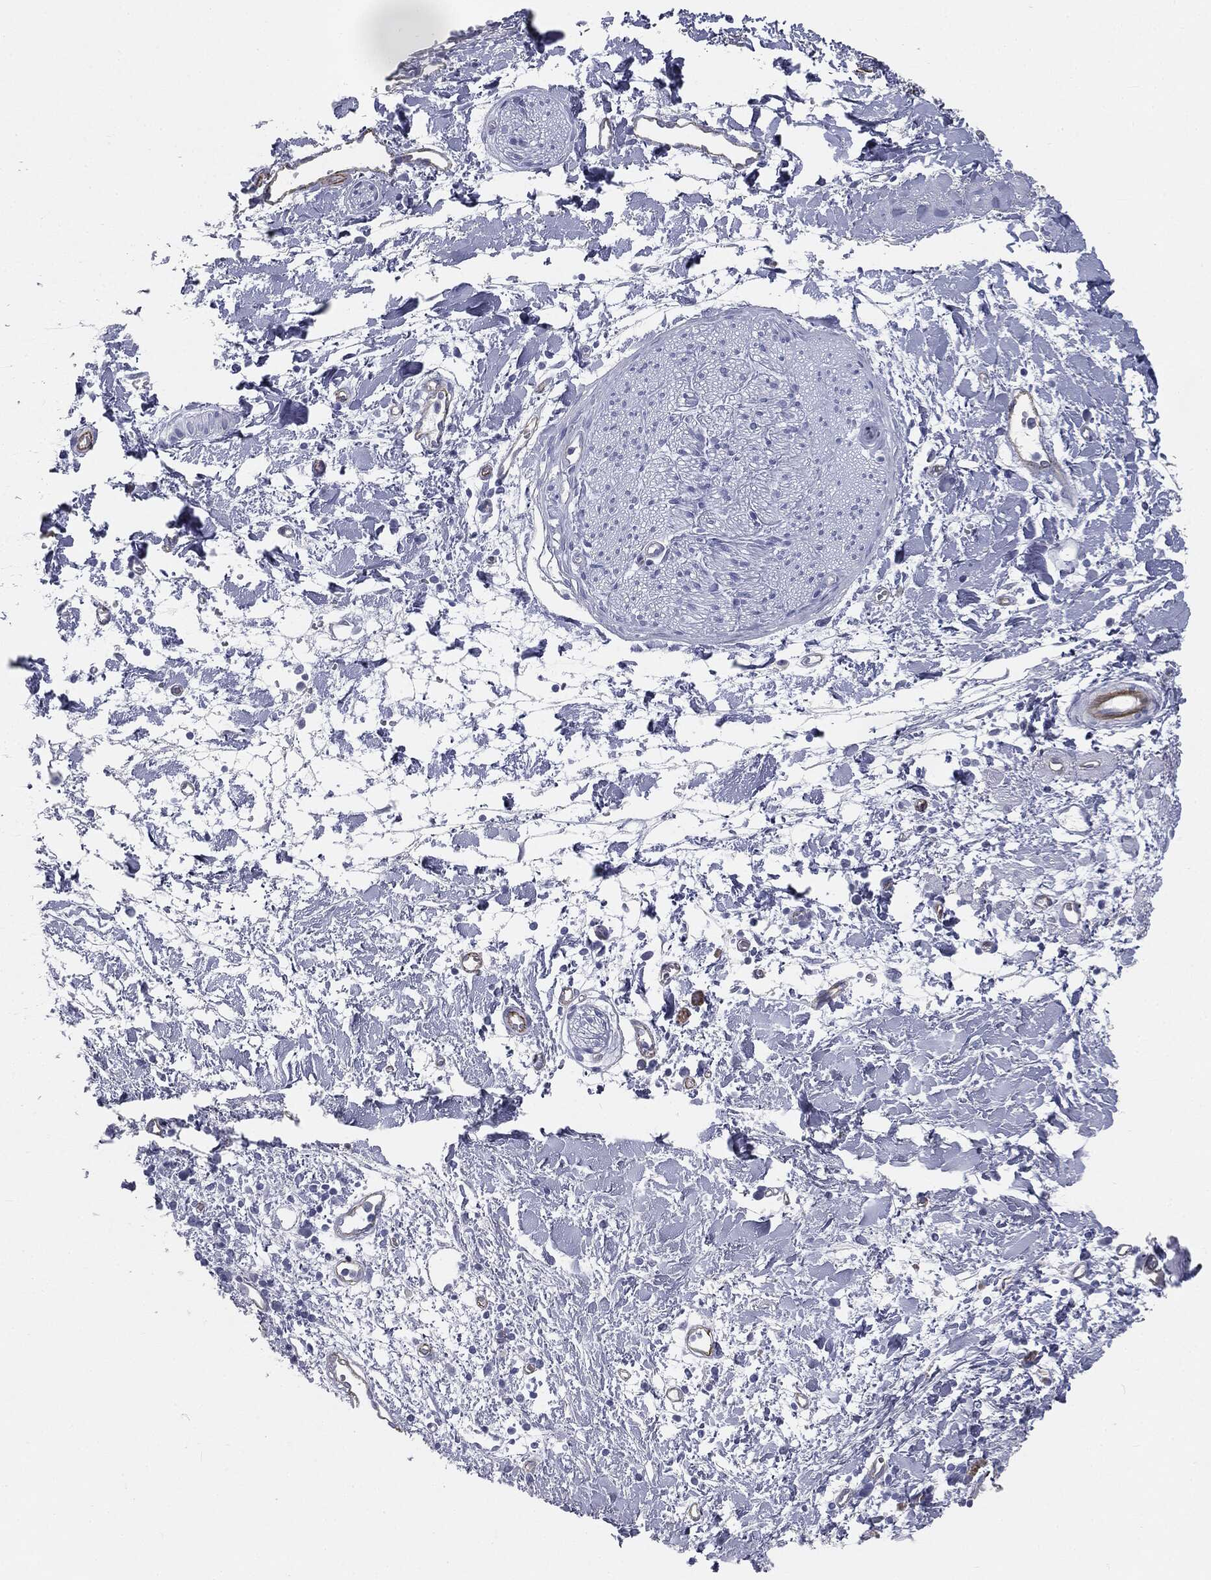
{"staining": {"intensity": "negative", "quantity": "none", "location": "none"}, "tissue": "soft tissue", "cell_type": "Fibroblasts", "image_type": "normal", "snomed": [{"axis": "morphology", "description": "Normal tissue, NOS"}, {"axis": "morphology", "description": "Adenocarcinoma, NOS"}, {"axis": "topography", "description": "Pancreas"}, {"axis": "topography", "description": "Peripheral nerve tissue"}], "caption": "Fibroblasts show no significant protein expression in benign soft tissue. Brightfield microscopy of immunohistochemistry (IHC) stained with DAB (3,3'-diaminobenzidine) (brown) and hematoxylin (blue), captured at high magnification.", "gene": "MUC5AC", "patient": {"sex": "male", "age": 61}}